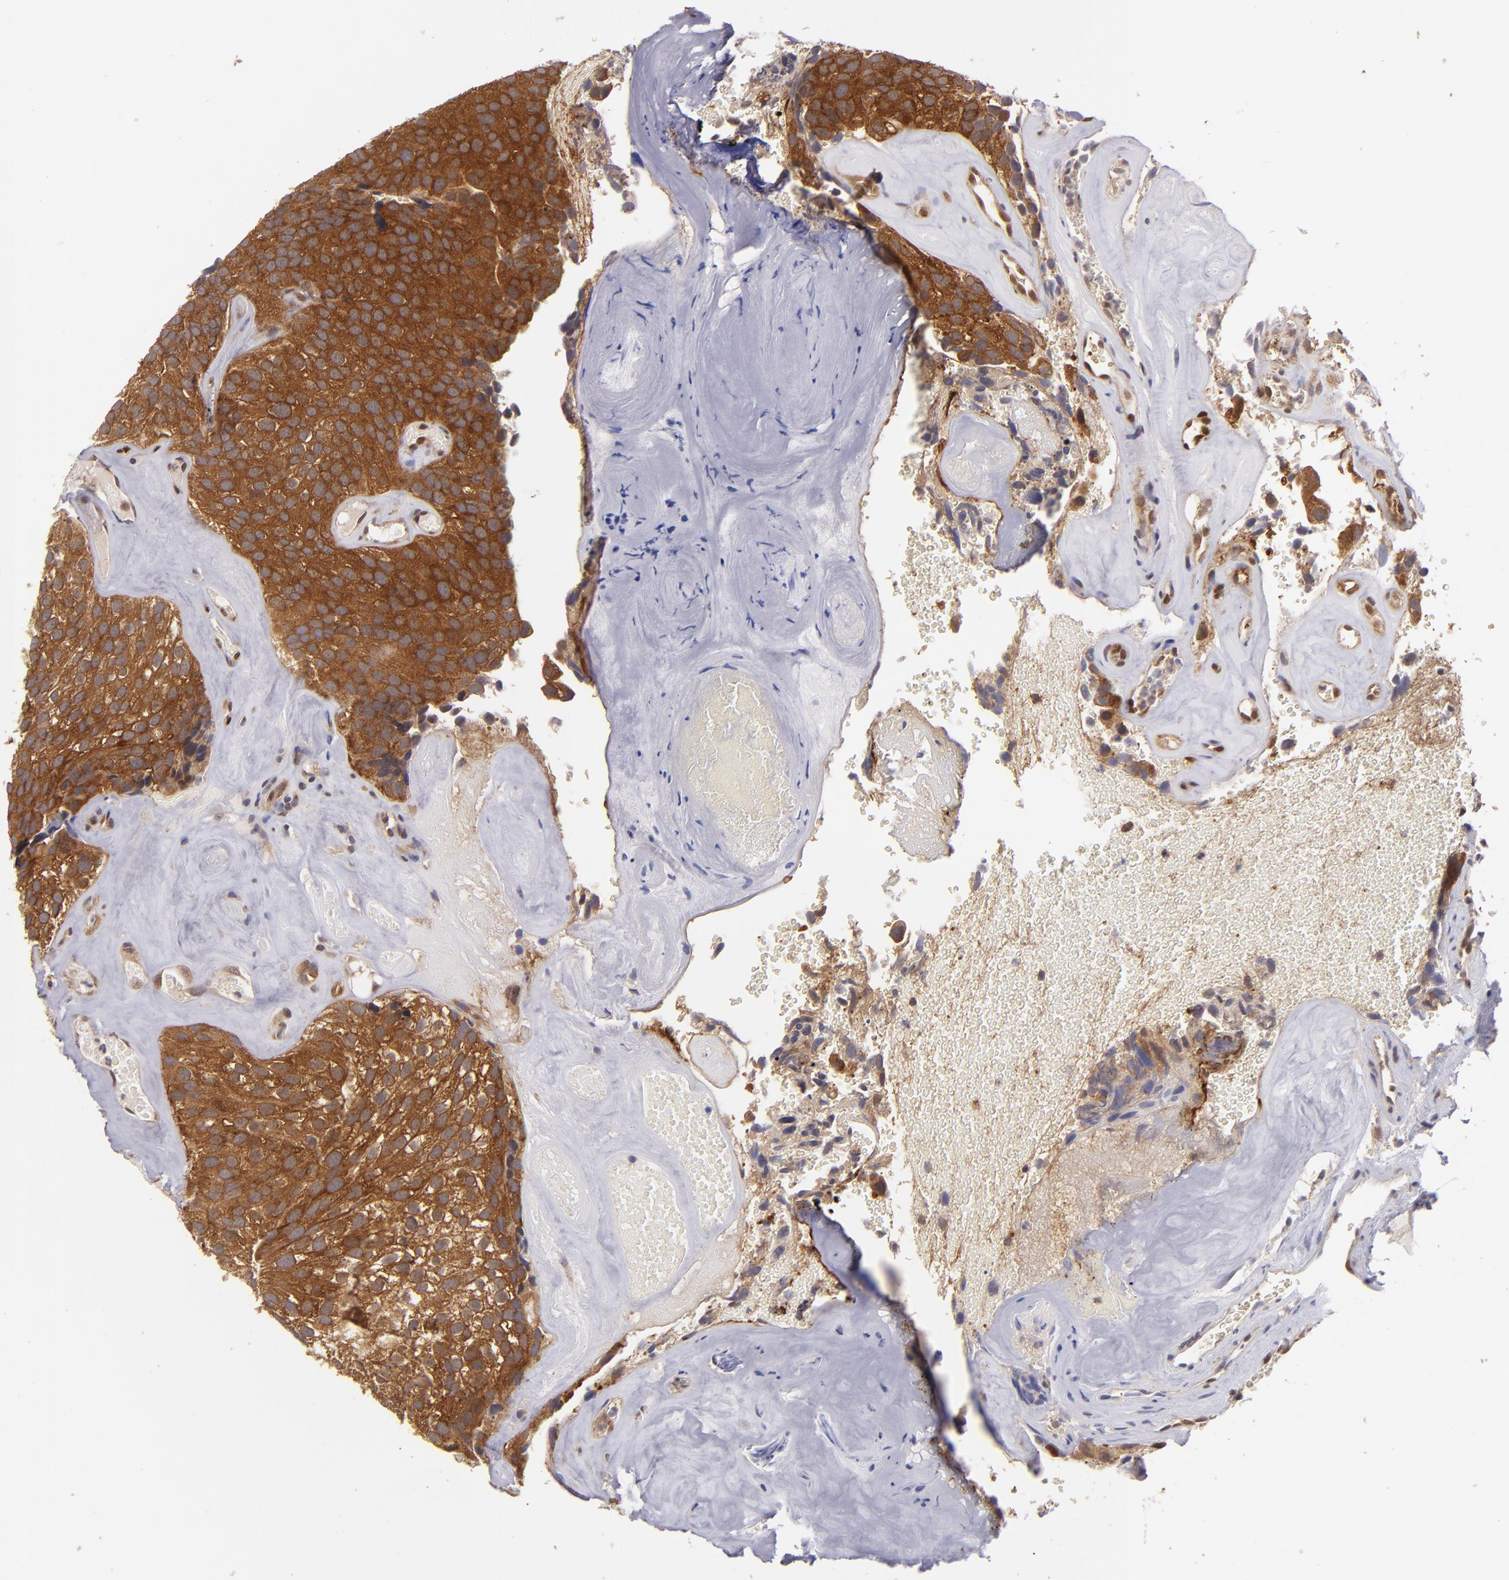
{"staining": {"intensity": "strong", "quantity": ">75%", "location": "cytoplasmic/membranous"}, "tissue": "urothelial cancer", "cell_type": "Tumor cells", "image_type": "cancer", "snomed": [{"axis": "morphology", "description": "Urothelial carcinoma, High grade"}, {"axis": "topography", "description": "Urinary bladder"}], "caption": "Immunohistochemical staining of urothelial carcinoma (high-grade) displays high levels of strong cytoplasmic/membranous protein positivity in approximately >75% of tumor cells.", "gene": "PTPN13", "patient": {"sex": "male", "age": 72}}